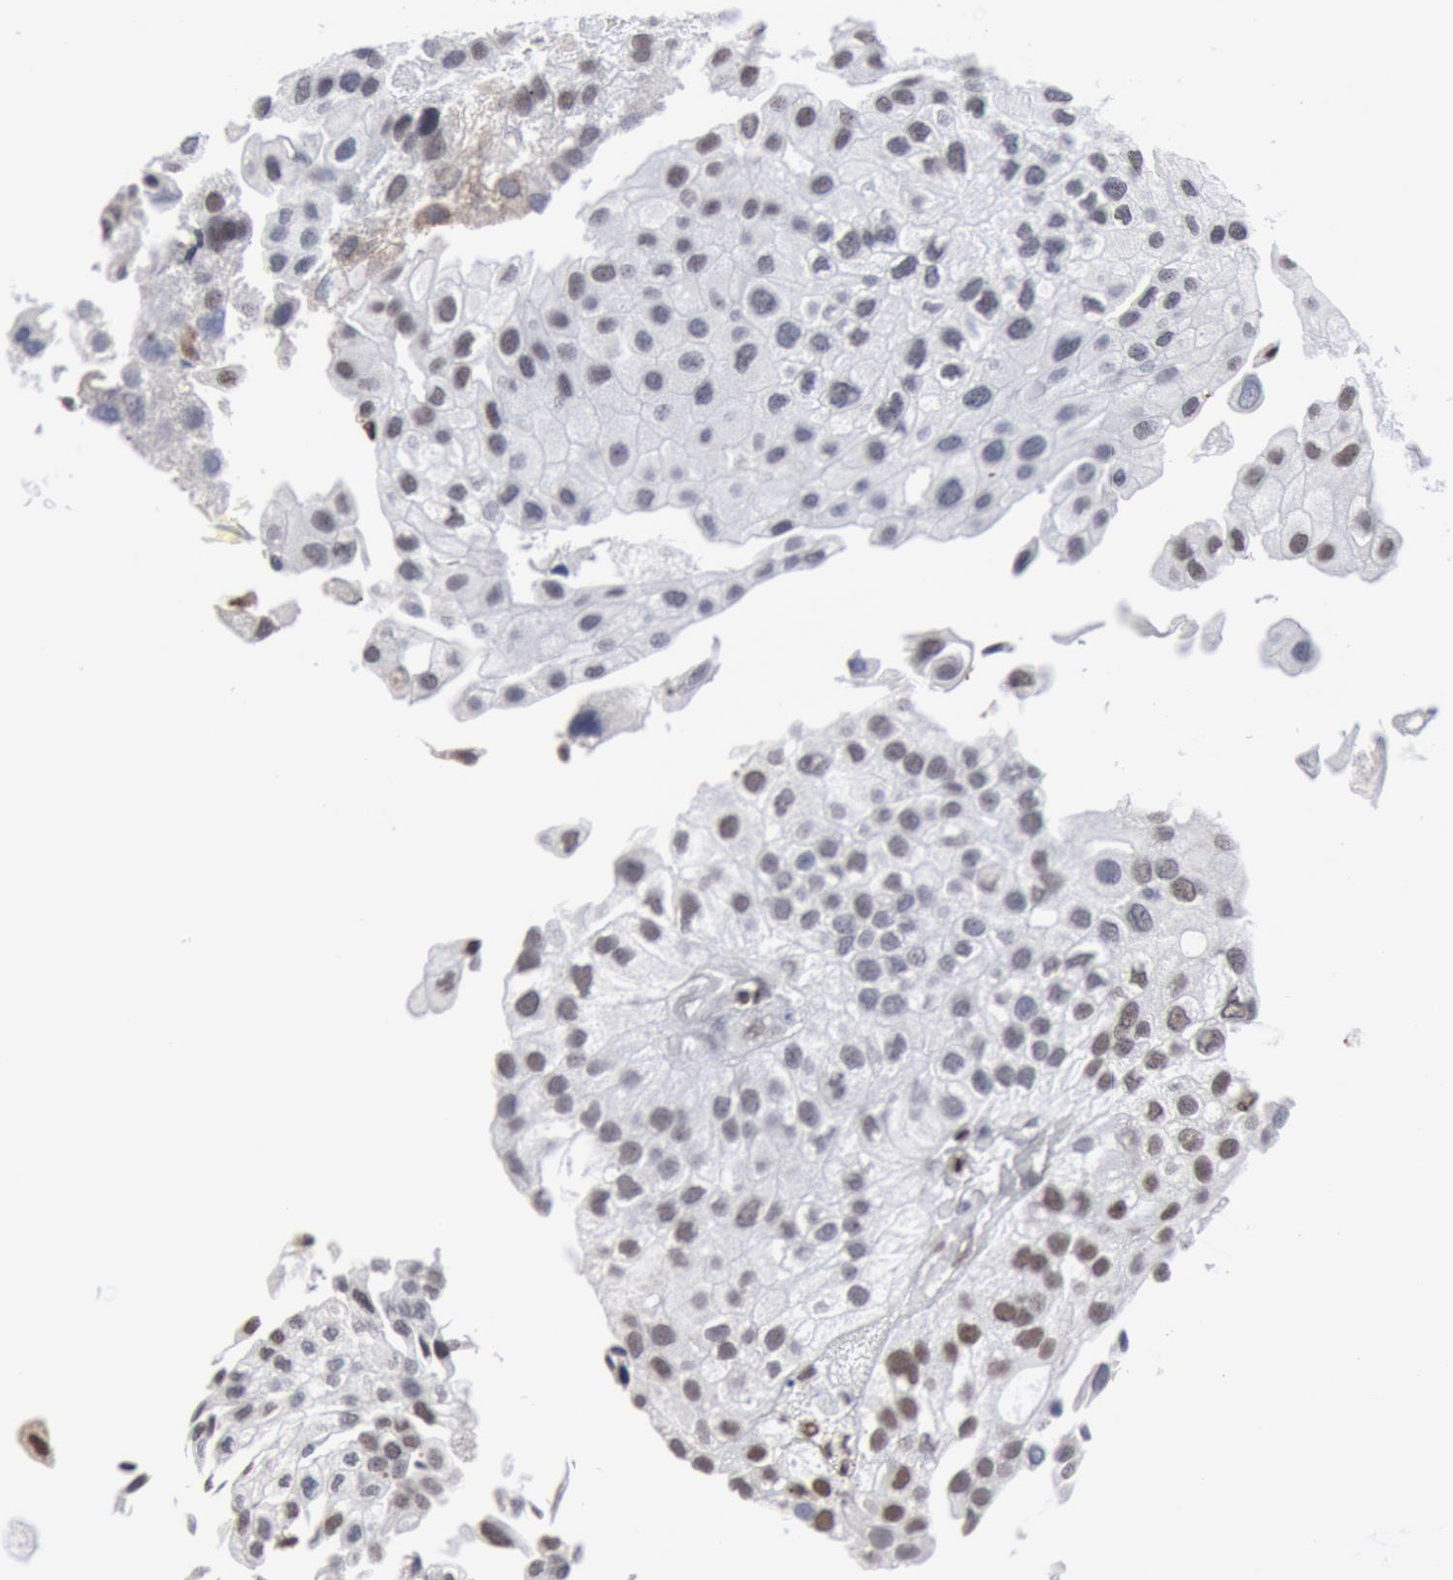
{"staining": {"intensity": "weak", "quantity": "<25%", "location": "nuclear"}, "tissue": "urothelial cancer", "cell_type": "Tumor cells", "image_type": "cancer", "snomed": [{"axis": "morphology", "description": "Urothelial carcinoma, Low grade"}, {"axis": "topography", "description": "Urinary bladder"}], "caption": "An immunohistochemistry image of low-grade urothelial carcinoma is shown. There is no staining in tumor cells of low-grade urothelial carcinoma. Brightfield microscopy of IHC stained with DAB (3,3'-diaminobenzidine) (brown) and hematoxylin (blue), captured at high magnification.", "gene": "SUB1", "patient": {"sex": "female", "age": 89}}